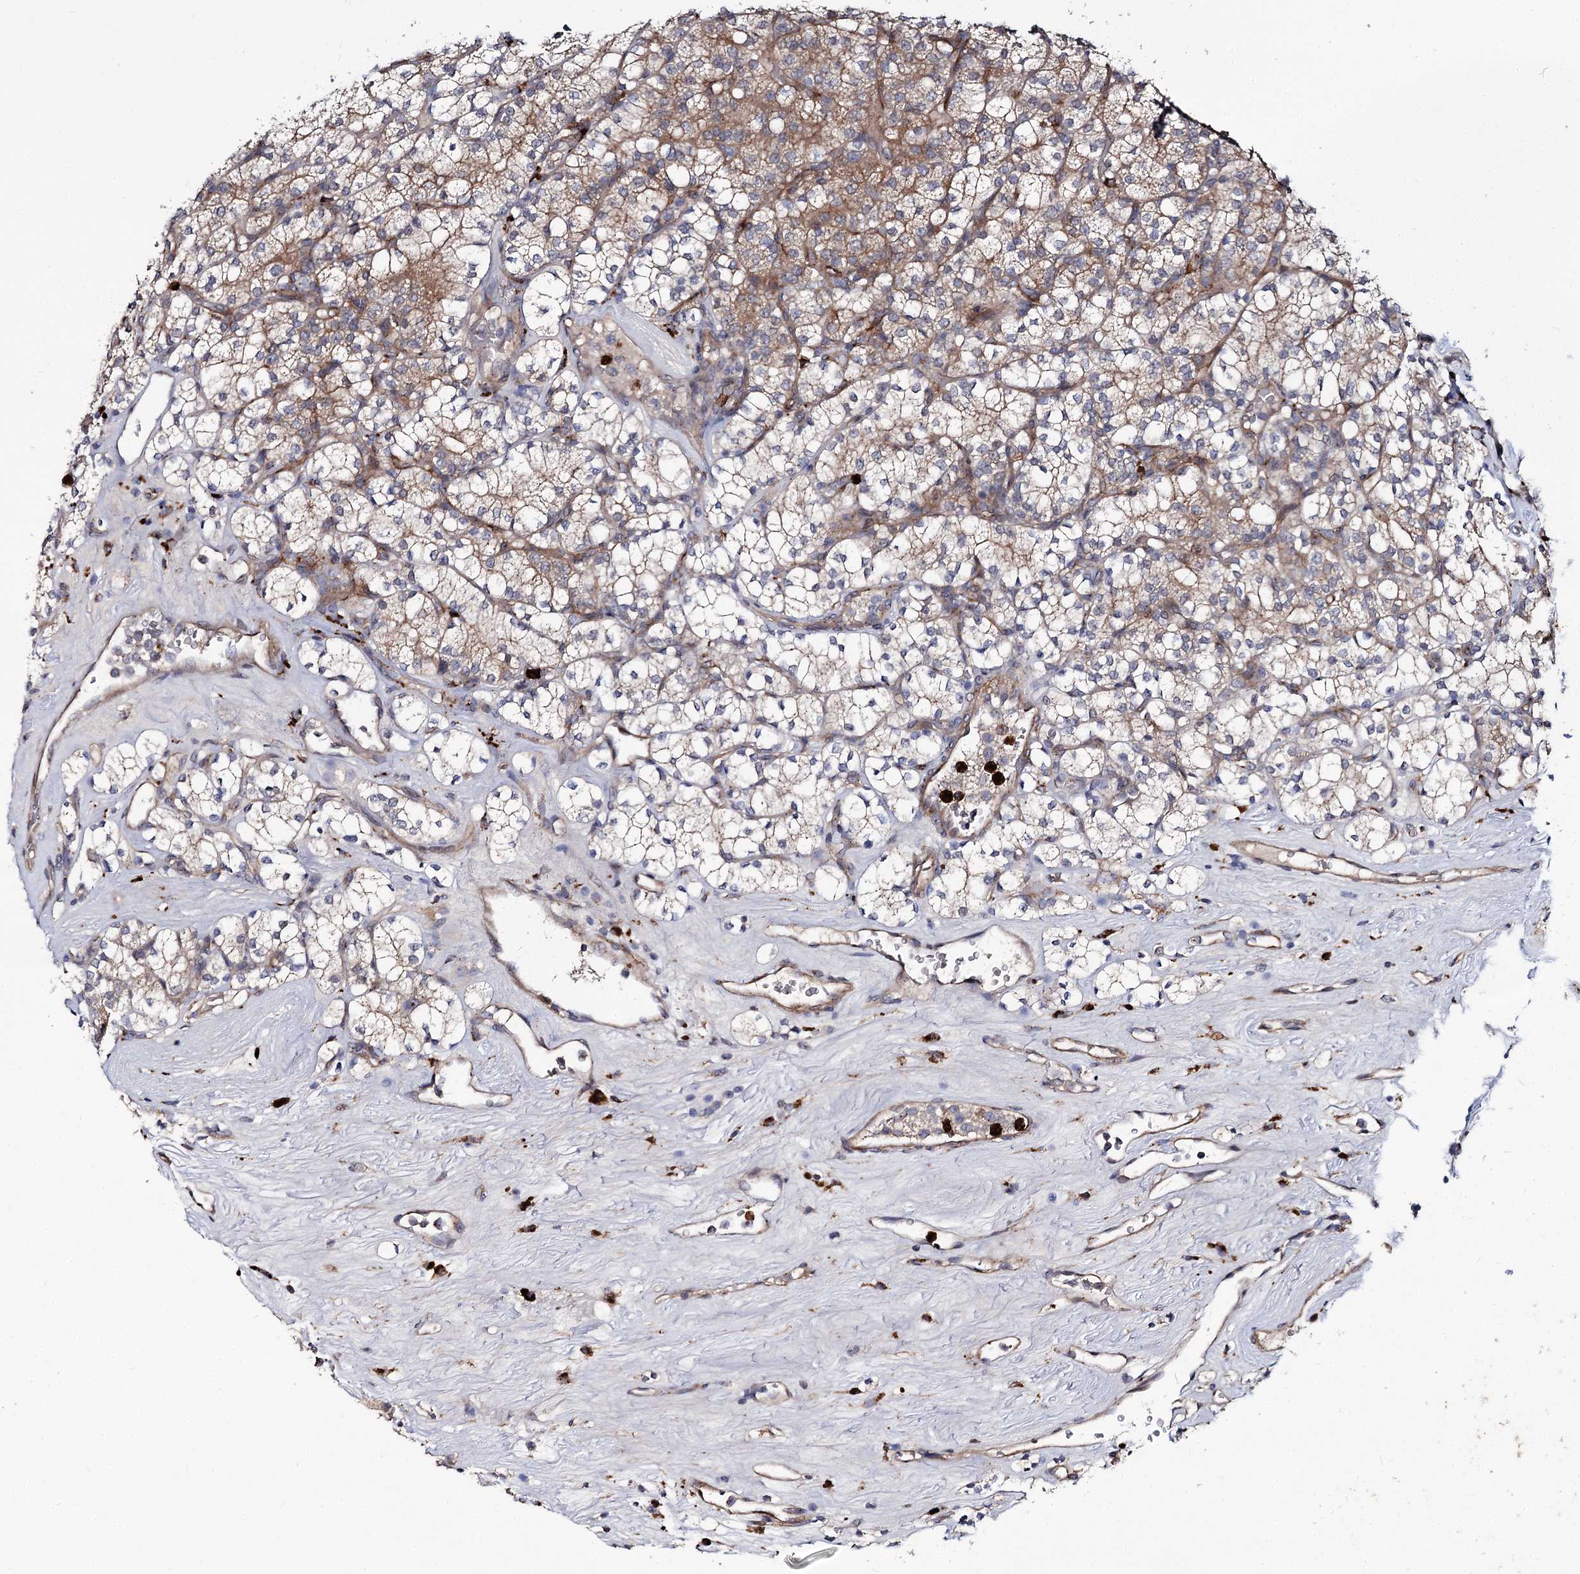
{"staining": {"intensity": "moderate", "quantity": "25%-75%", "location": "cytoplasmic/membranous"}, "tissue": "renal cancer", "cell_type": "Tumor cells", "image_type": "cancer", "snomed": [{"axis": "morphology", "description": "Adenocarcinoma, NOS"}, {"axis": "topography", "description": "Kidney"}], "caption": "IHC histopathology image of human renal cancer stained for a protein (brown), which displays medium levels of moderate cytoplasmic/membranous positivity in approximately 25%-75% of tumor cells.", "gene": "MINDY3", "patient": {"sex": "male", "age": 77}}